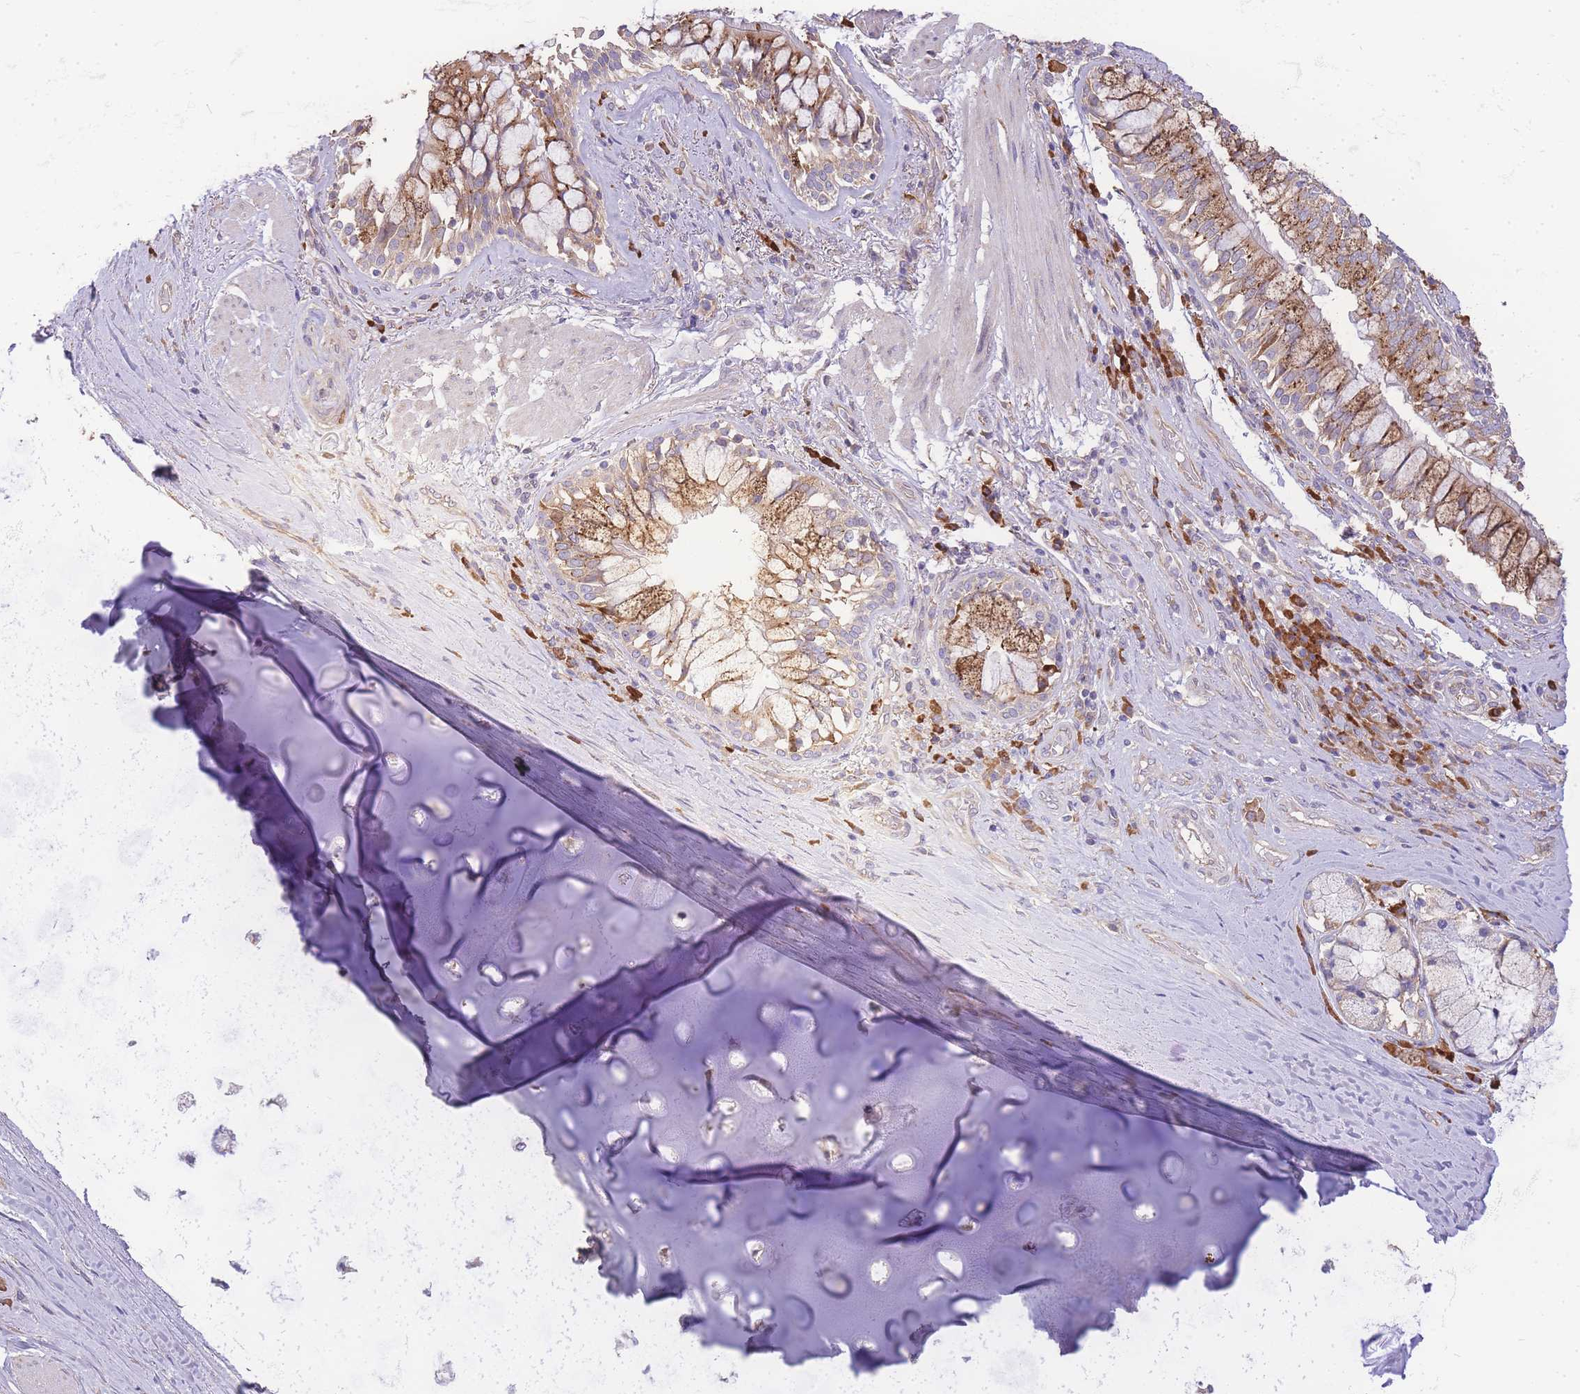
{"staining": {"intensity": "negative", "quantity": "none", "location": "none"}, "tissue": "adipose tissue", "cell_type": "Adipocytes", "image_type": "normal", "snomed": [{"axis": "morphology", "description": "Normal tissue, NOS"}, {"axis": "morphology", "description": "Squamous cell carcinoma, NOS"}, {"axis": "topography", "description": "Bronchus"}, {"axis": "topography", "description": "Lung"}], "caption": "The image demonstrates no significant expression in adipocytes of adipose tissue.", "gene": "BEX1", "patient": {"sex": "male", "age": 64}}